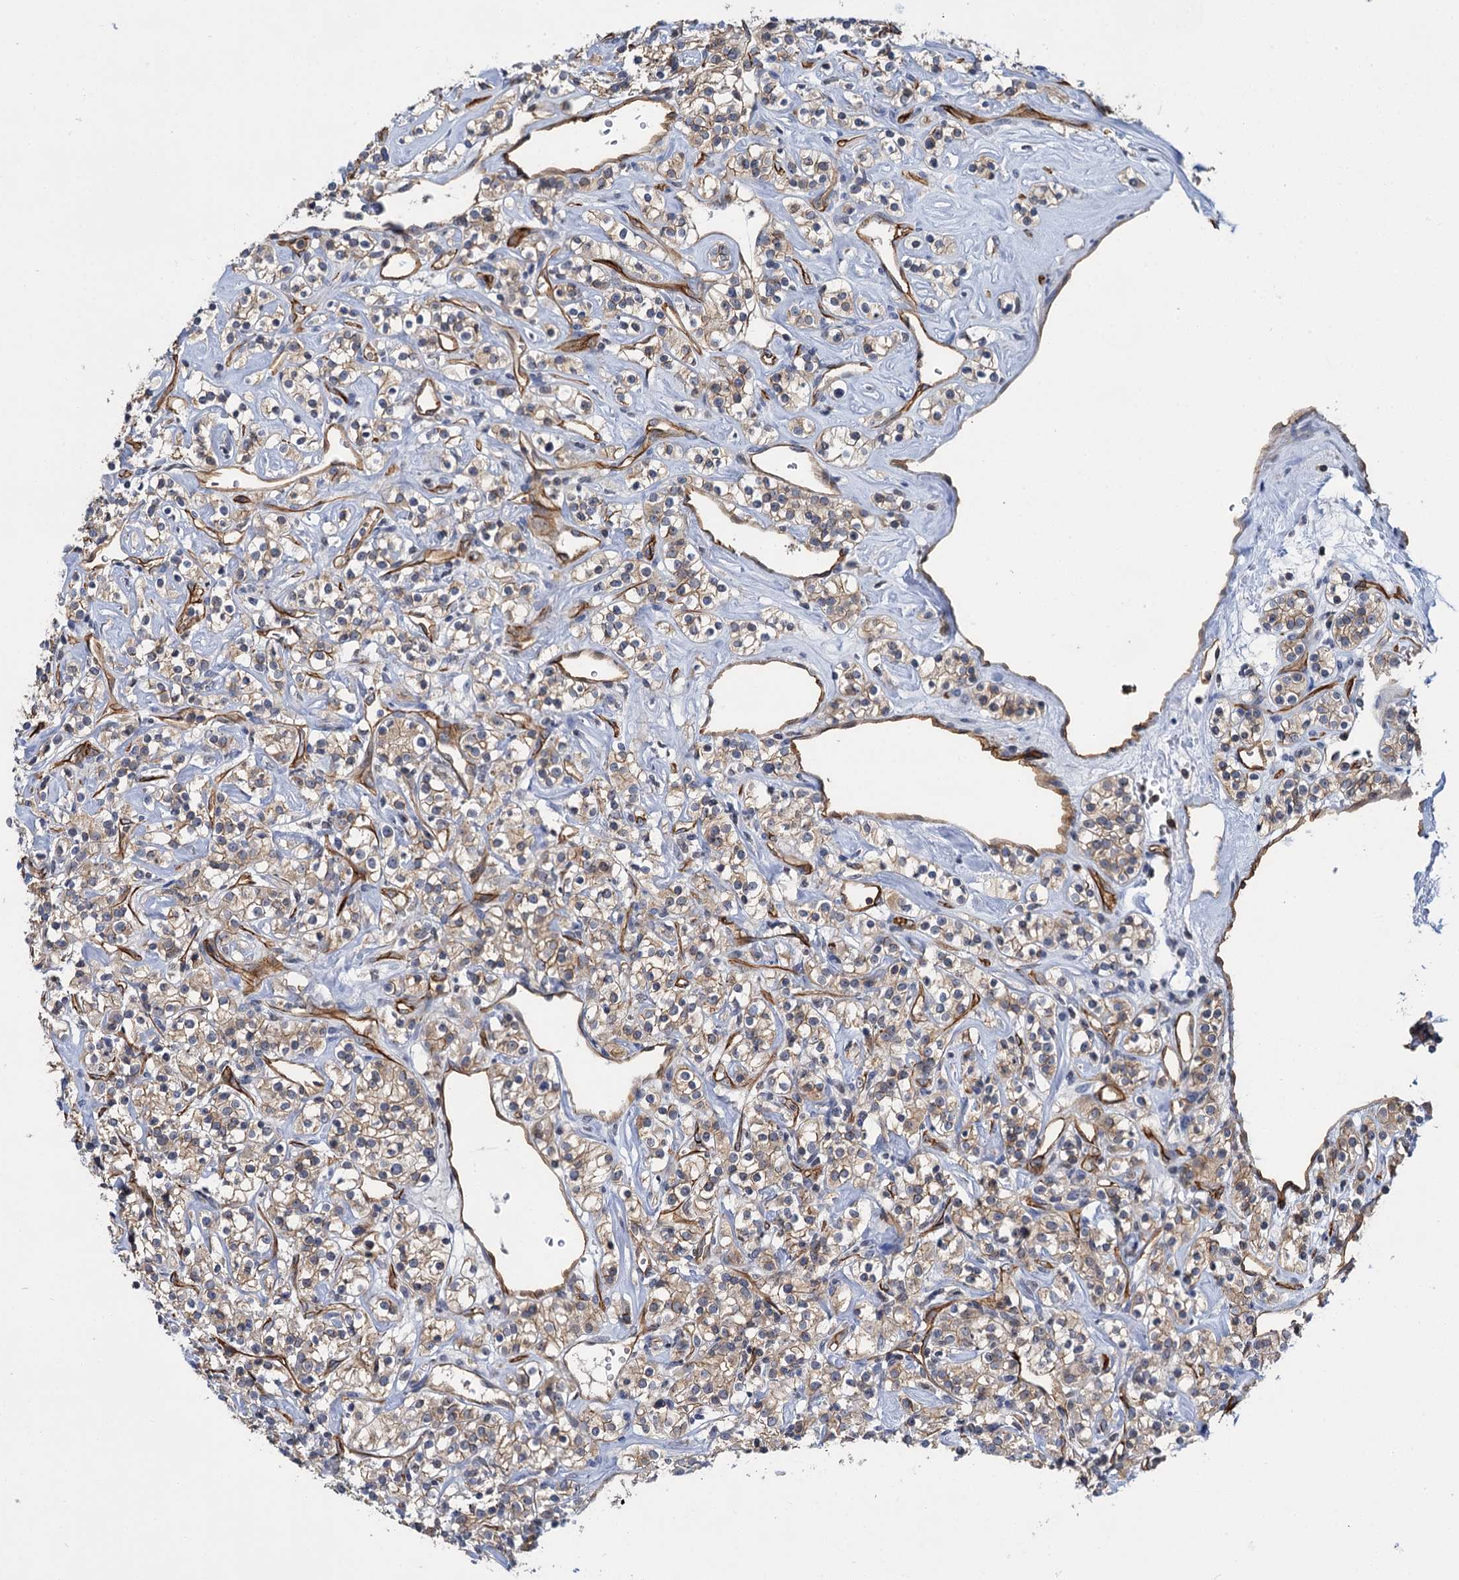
{"staining": {"intensity": "weak", "quantity": ">75%", "location": "cytoplasmic/membranous"}, "tissue": "renal cancer", "cell_type": "Tumor cells", "image_type": "cancer", "snomed": [{"axis": "morphology", "description": "Adenocarcinoma, NOS"}, {"axis": "topography", "description": "Kidney"}], "caption": "Renal adenocarcinoma stained for a protein (brown) demonstrates weak cytoplasmic/membranous positive expression in about >75% of tumor cells.", "gene": "ABLIM1", "patient": {"sex": "male", "age": 77}}